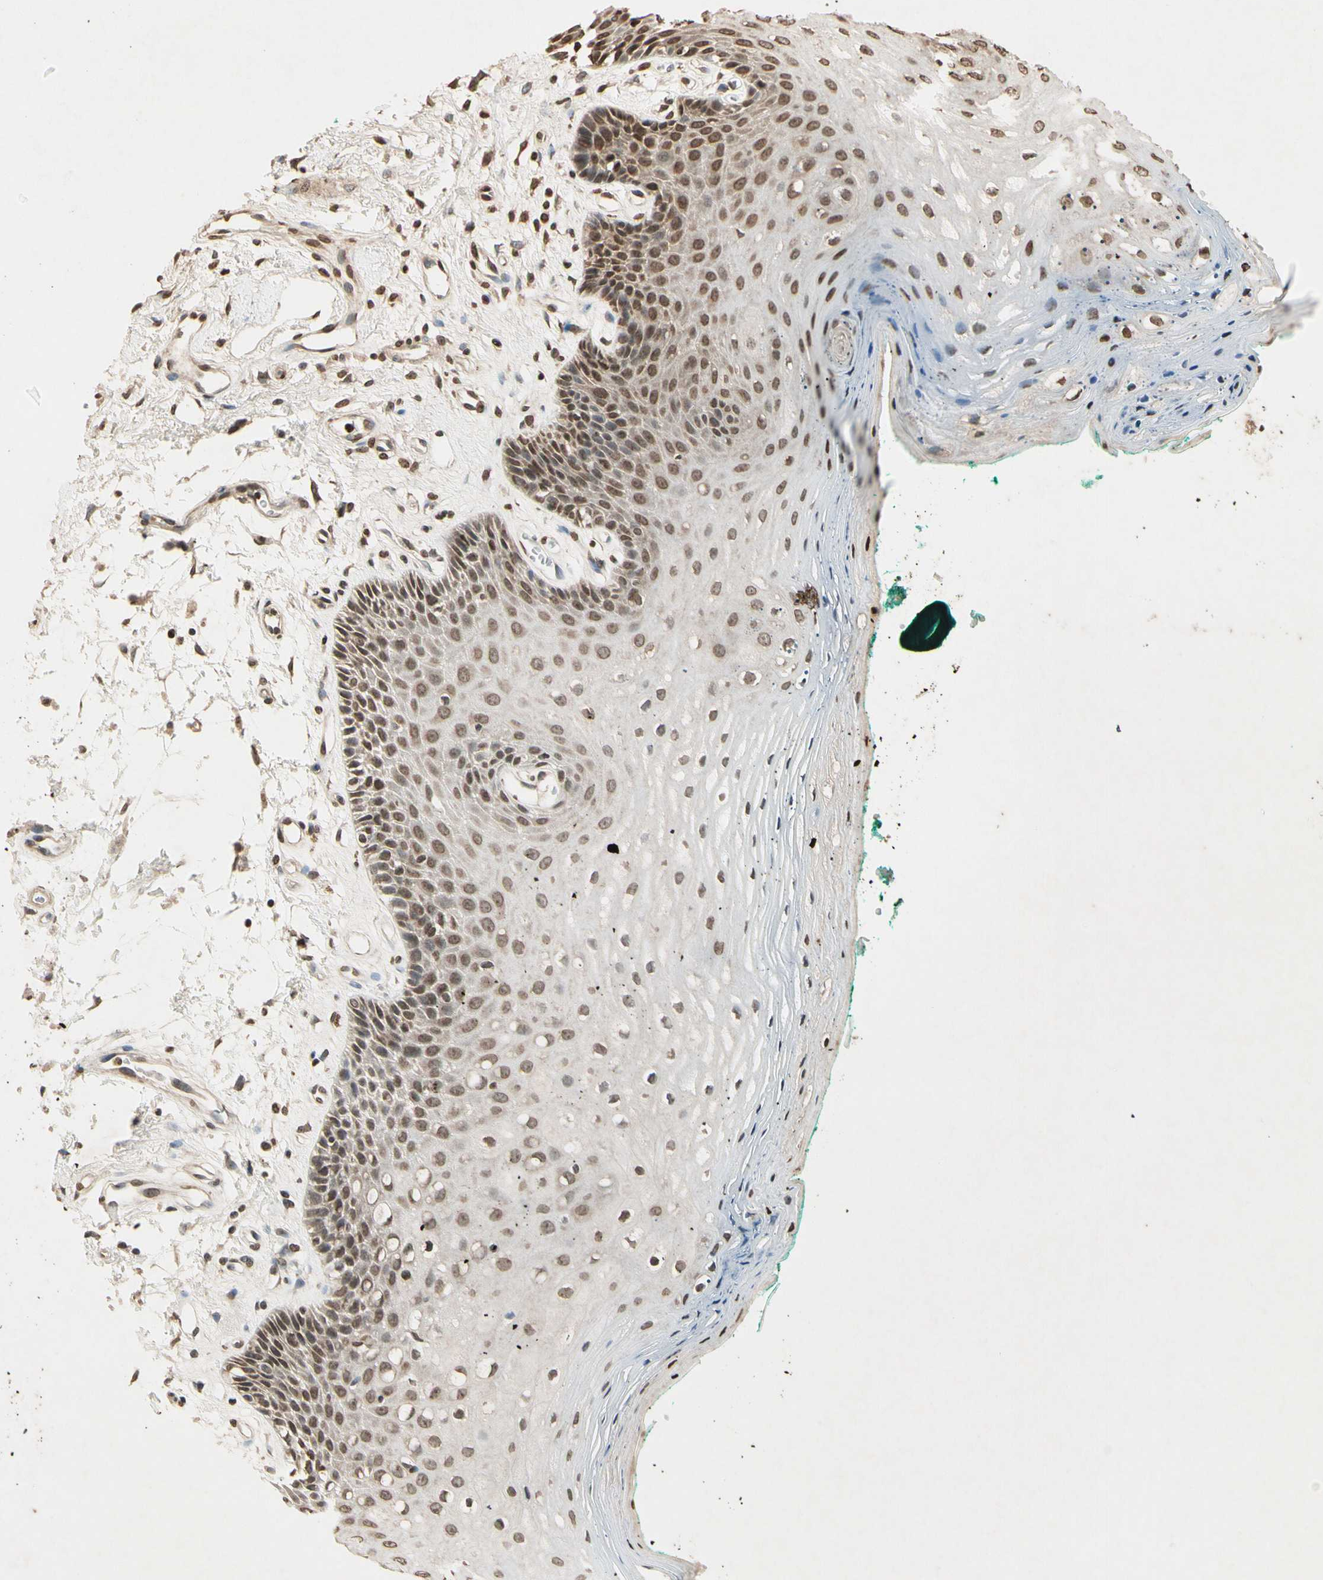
{"staining": {"intensity": "weak", "quantity": "25%-75%", "location": "cytoplasmic/membranous,nuclear"}, "tissue": "oral mucosa", "cell_type": "Squamous epithelial cells", "image_type": "normal", "snomed": [{"axis": "morphology", "description": "Normal tissue, NOS"}, {"axis": "topography", "description": "Skeletal muscle"}, {"axis": "topography", "description": "Oral tissue"}, {"axis": "topography", "description": "Peripheral nerve tissue"}], "caption": "A photomicrograph showing weak cytoplasmic/membranous,nuclear positivity in approximately 25%-75% of squamous epithelial cells in benign oral mucosa, as visualized by brown immunohistochemical staining.", "gene": "TOP1", "patient": {"sex": "female", "age": 84}}